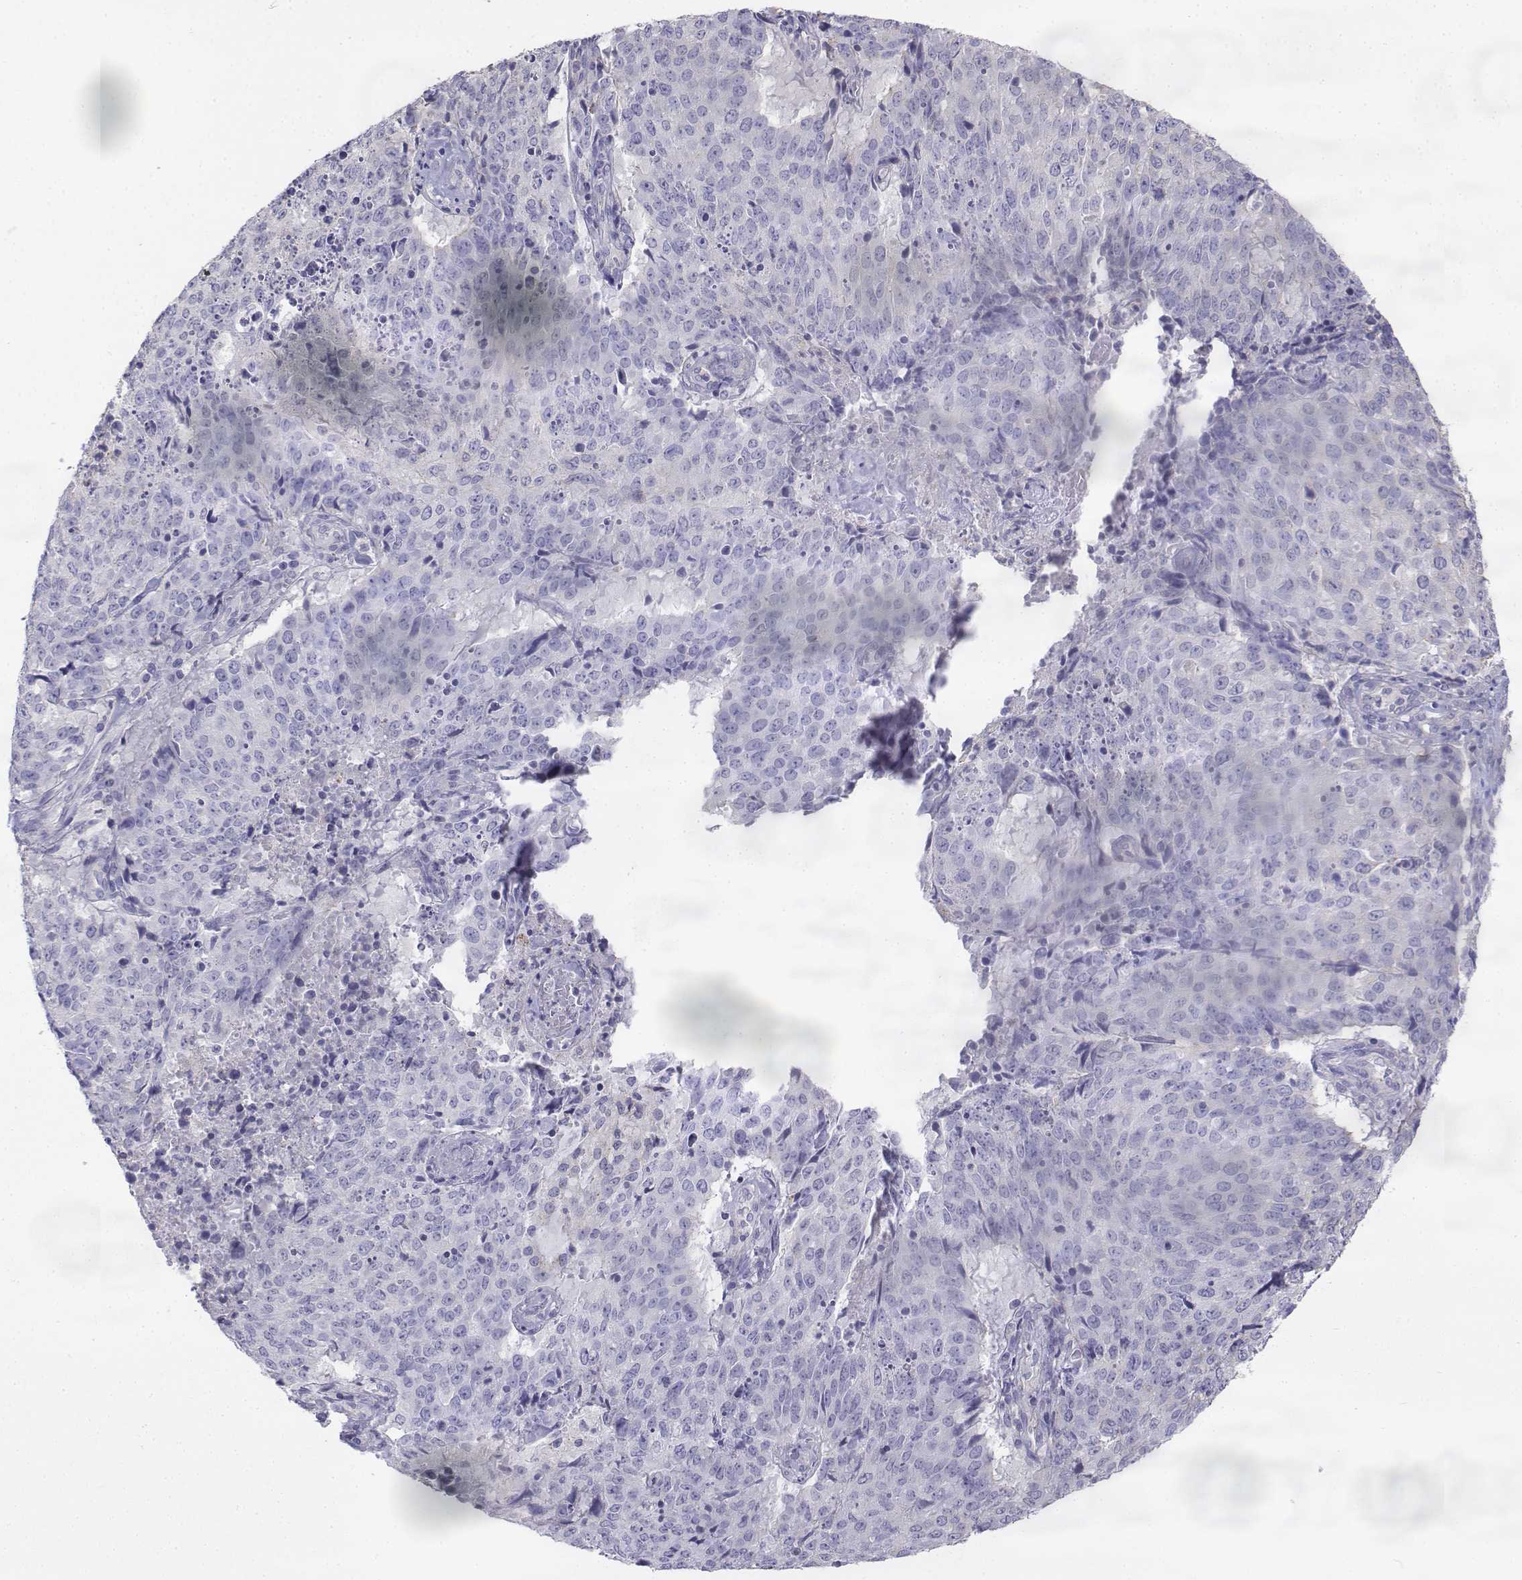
{"staining": {"intensity": "negative", "quantity": "none", "location": "none"}, "tissue": "lung cancer", "cell_type": "Tumor cells", "image_type": "cancer", "snomed": [{"axis": "morphology", "description": "Normal tissue, NOS"}, {"axis": "morphology", "description": "Squamous cell carcinoma, NOS"}, {"axis": "topography", "description": "Bronchus"}, {"axis": "topography", "description": "Lung"}], "caption": "An image of lung cancer stained for a protein demonstrates no brown staining in tumor cells.", "gene": "LGSN", "patient": {"sex": "male", "age": 64}}